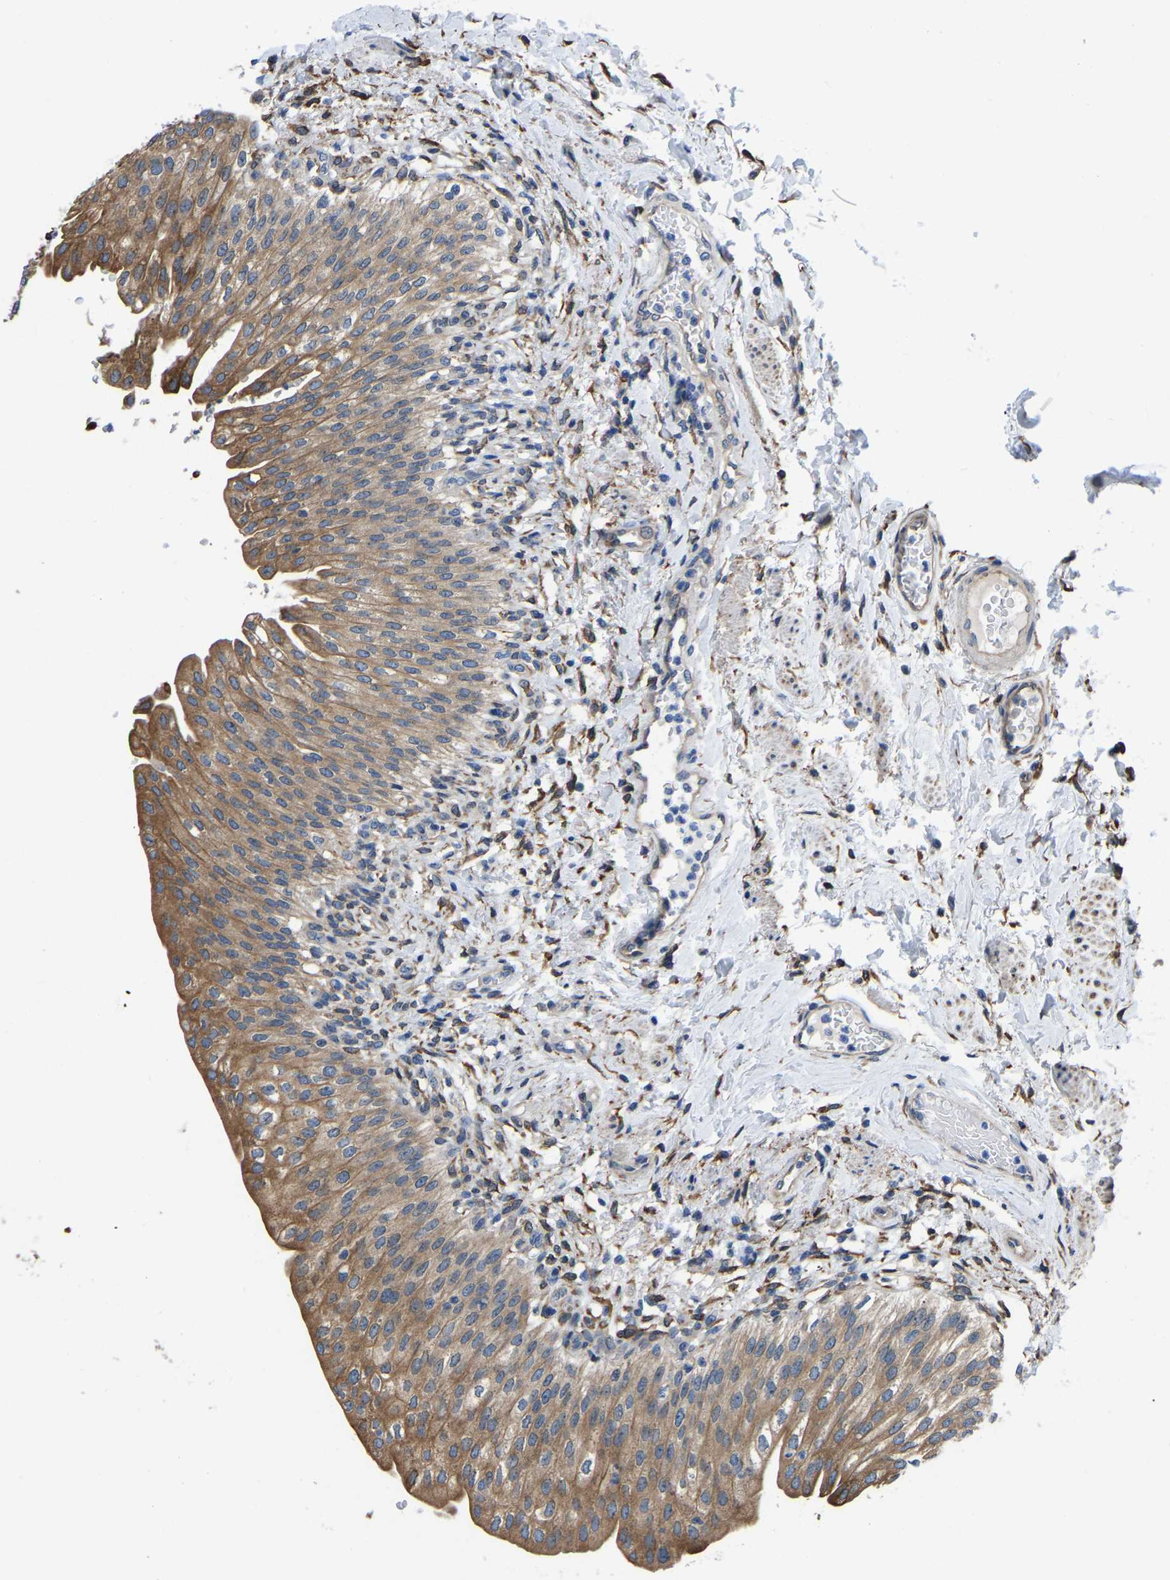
{"staining": {"intensity": "moderate", "quantity": ">75%", "location": "cytoplasmic/membranous"}, "tissue": "urinary bladder", "cell_type": "Urothelial cells", "image_type": "normal", "snomed": [{"axis": "morphology", "description": "Normal tissue, NOS"}, {"axis": "topography", "description": "Urinary bladder"}], "caption": "Brown immunohistochemical staining in benign urinary bladder reveals moderate cytoplasmic/membranous expression in approximately >75% of urothelial cells. (DAB (3,3'-diaminobenzidine) IHC, brown staining for protein, blue staining for nuclei).", "gene": "ARL6IP5", "patient": {"sex": "female", "age": 60}}